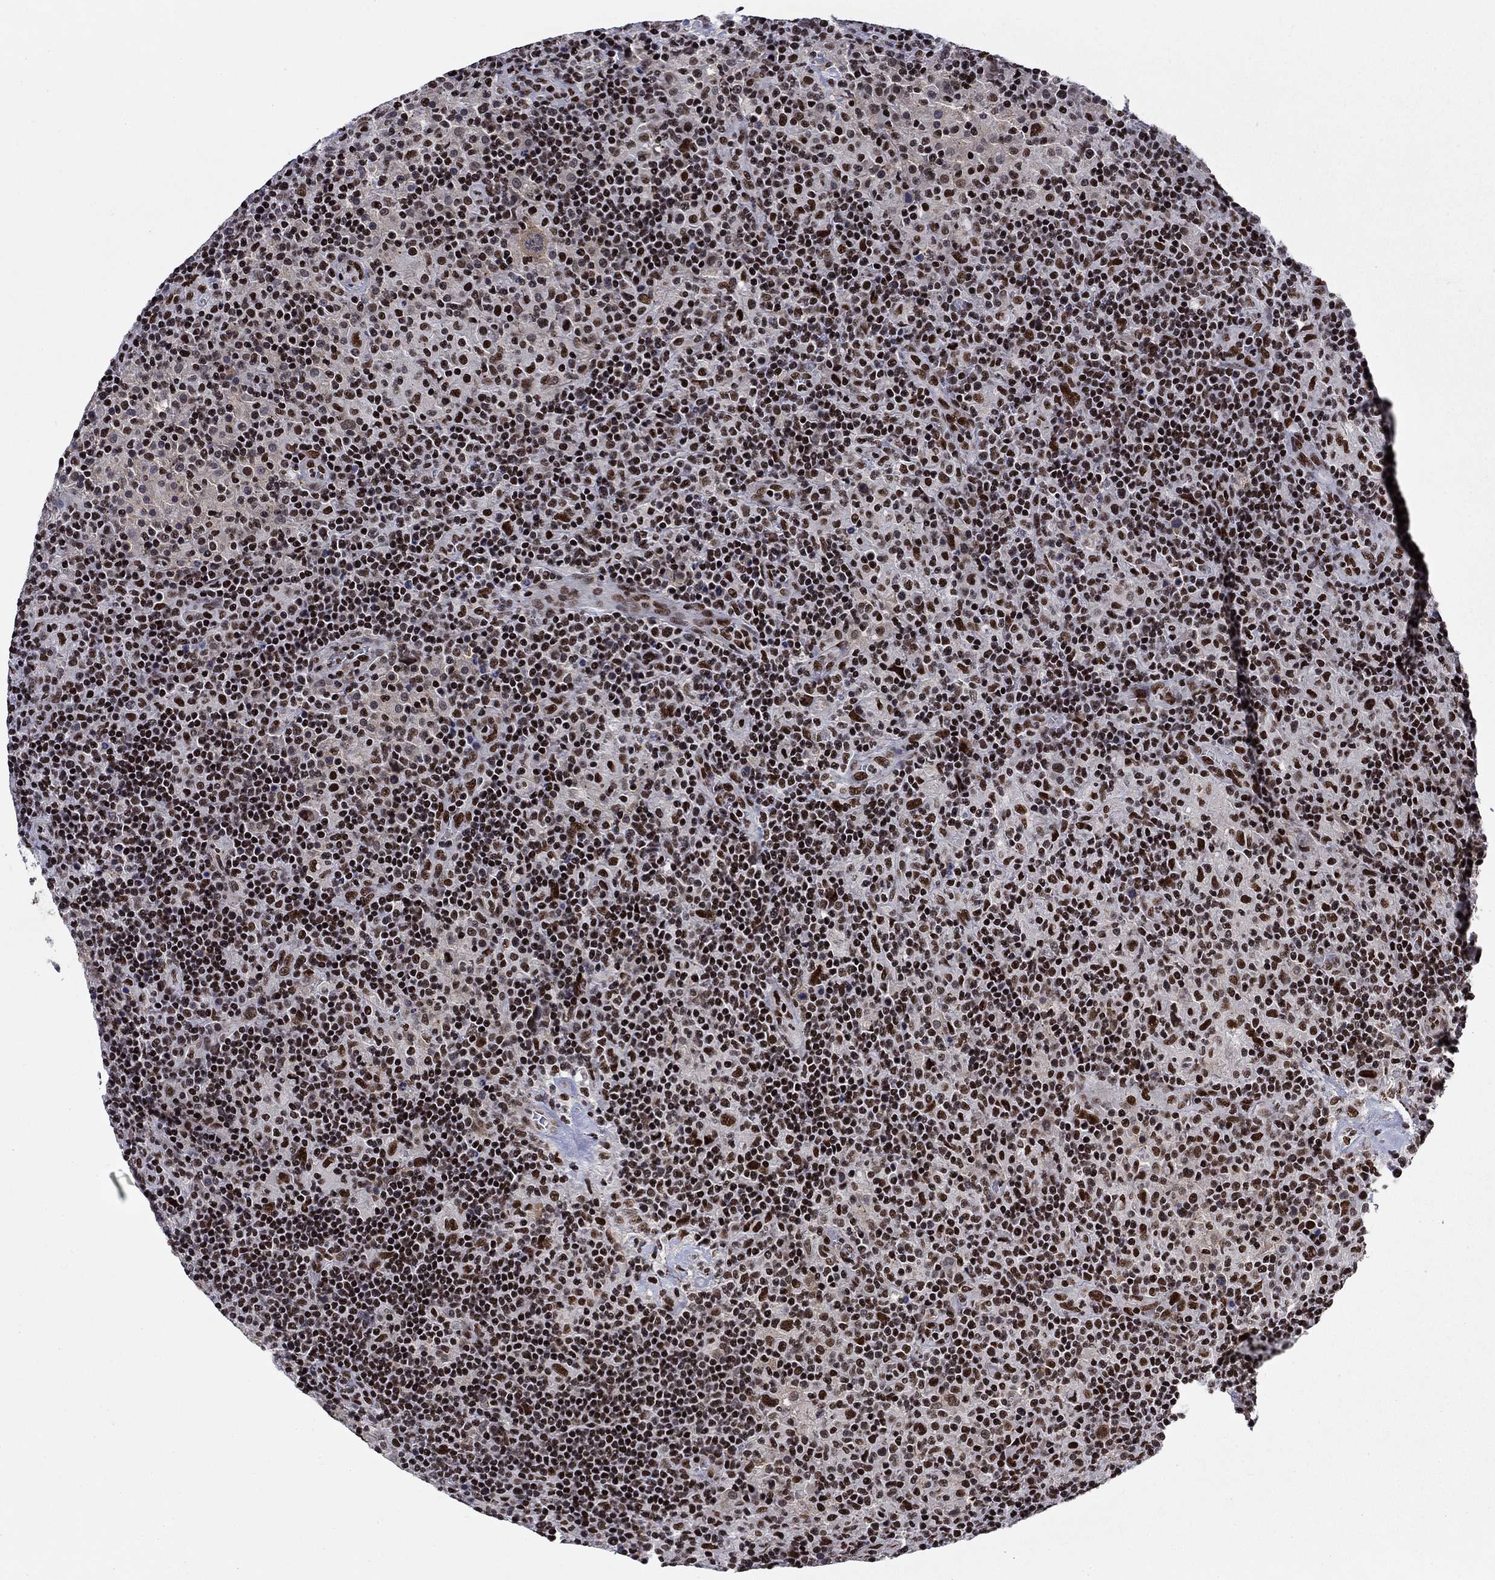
{"staining": {"intensity": "strong", "quantity": ">75%", "location": "nuclear"}, "tissue": "lymphoma", "cell_type": "Tumor cells", "image_type": "cancer", "snomed": [{"axis": "morphology", "description": "Hodgkin's disease, NOS"}, {"axis": "topography", "description": "Lymph node"}], "caption": "Immunohistochemical staining of Hodgkin's disease reveals high levels of strong nuclear protein positivity in about >75% of tumor cells. The staining was performed using DAB, with brown indicating positive protein expression. Nuclei are stained blue with hematoxylin.", "gene": "RPRD1B", "patient": {"sex": "male", "age": 70}}